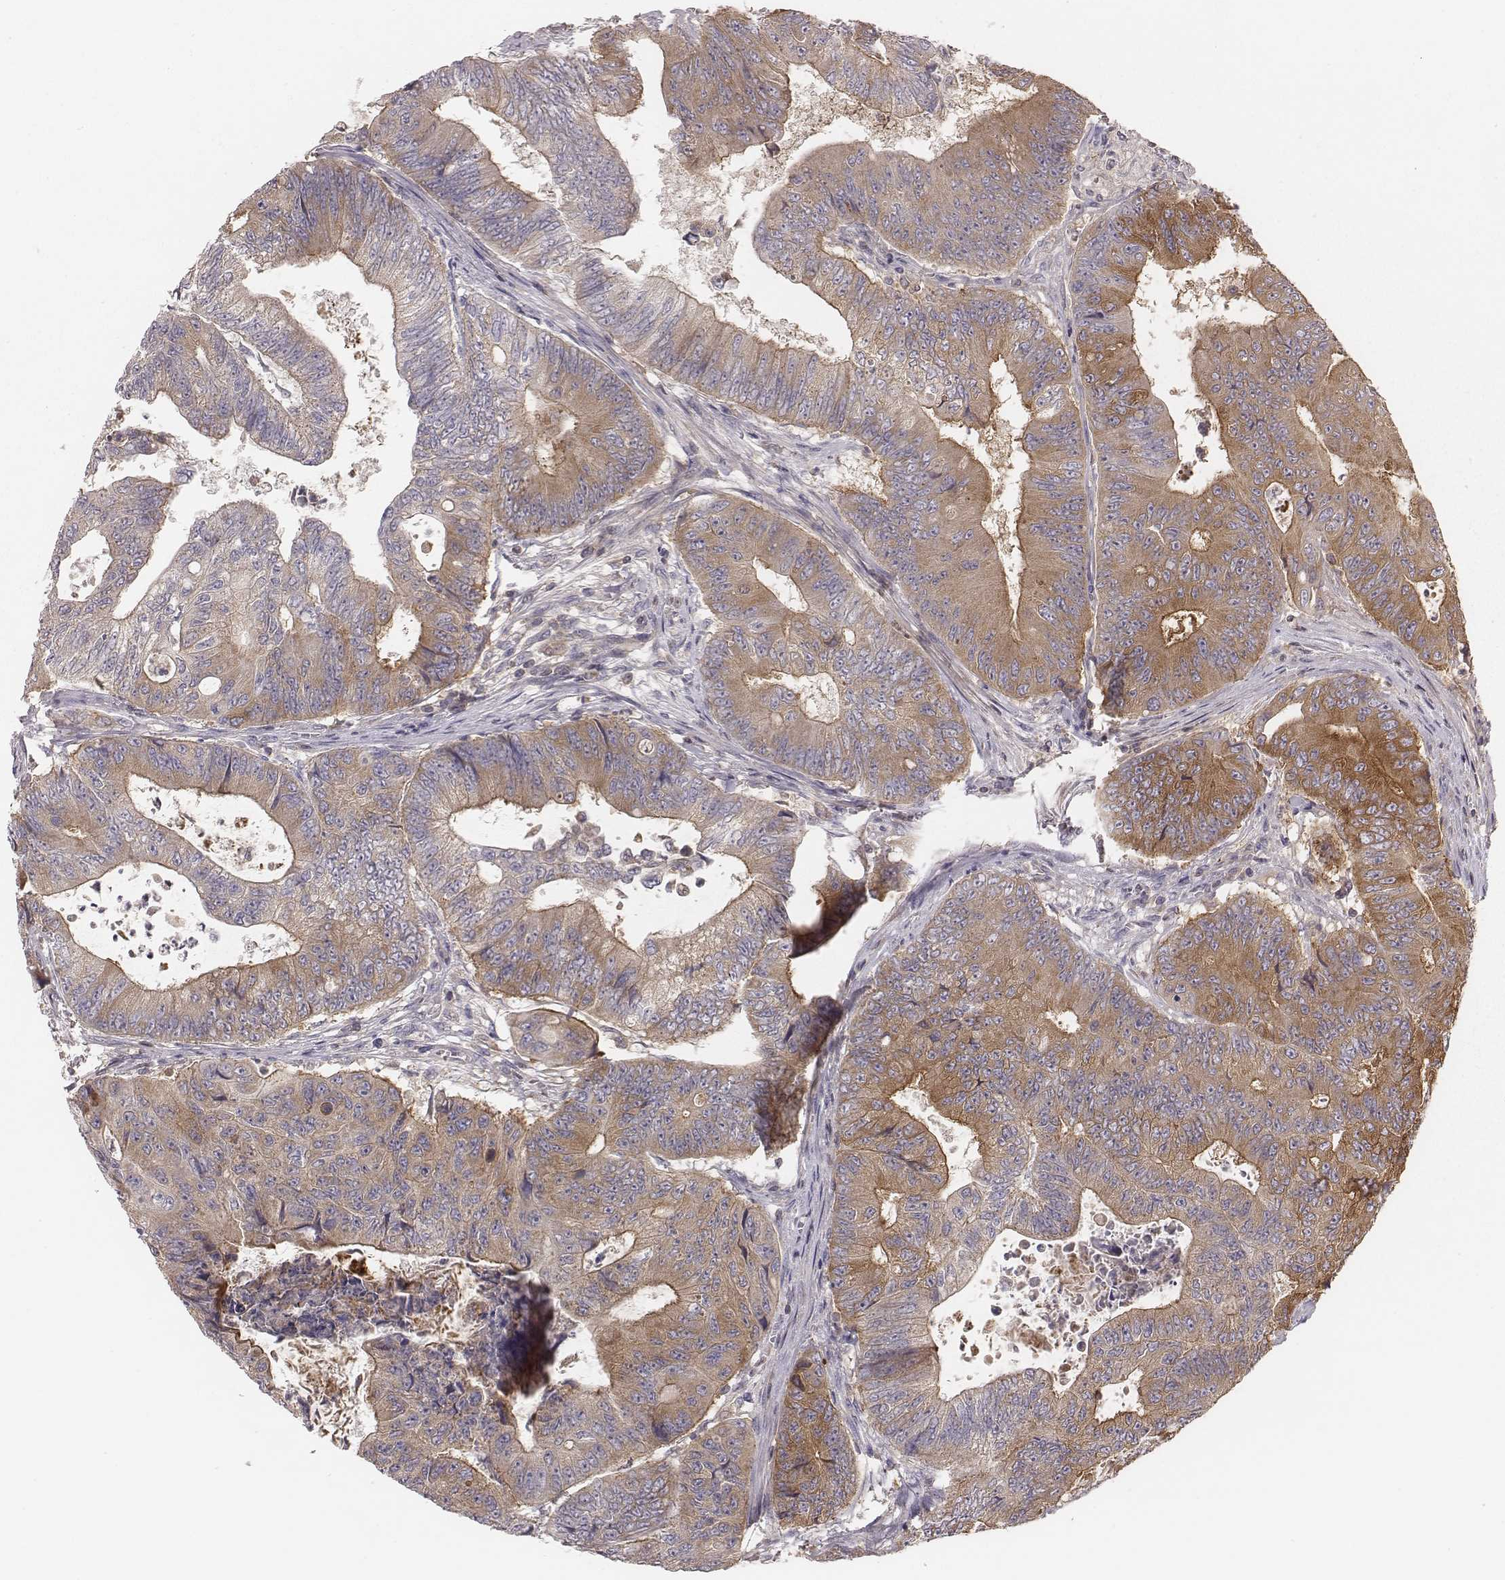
{"staining": {"intensity": "moderate", "quantity": "25%-75%", "location": "cytoplasmic/membranous"}, "tissue": "colorectal cancer", "cell_type": "Tumor cells", "image_type": "cancer", "snomed": [{"axis": "morphology", "description": "Adenocarcinoma, NOS"}, {"axis": "topography", "description": "Colon"}], "caption": "Immunohistochemical staining of human colorectal cancer displays medium levels of moderate cytoplasmic/membranous positivity in approximately 25%-75% of tumor cells. (DAB IHC with brightfield microscopy, high magnification).", "gene": "CAD", "patient": {"sex": "female", "age": 48}}